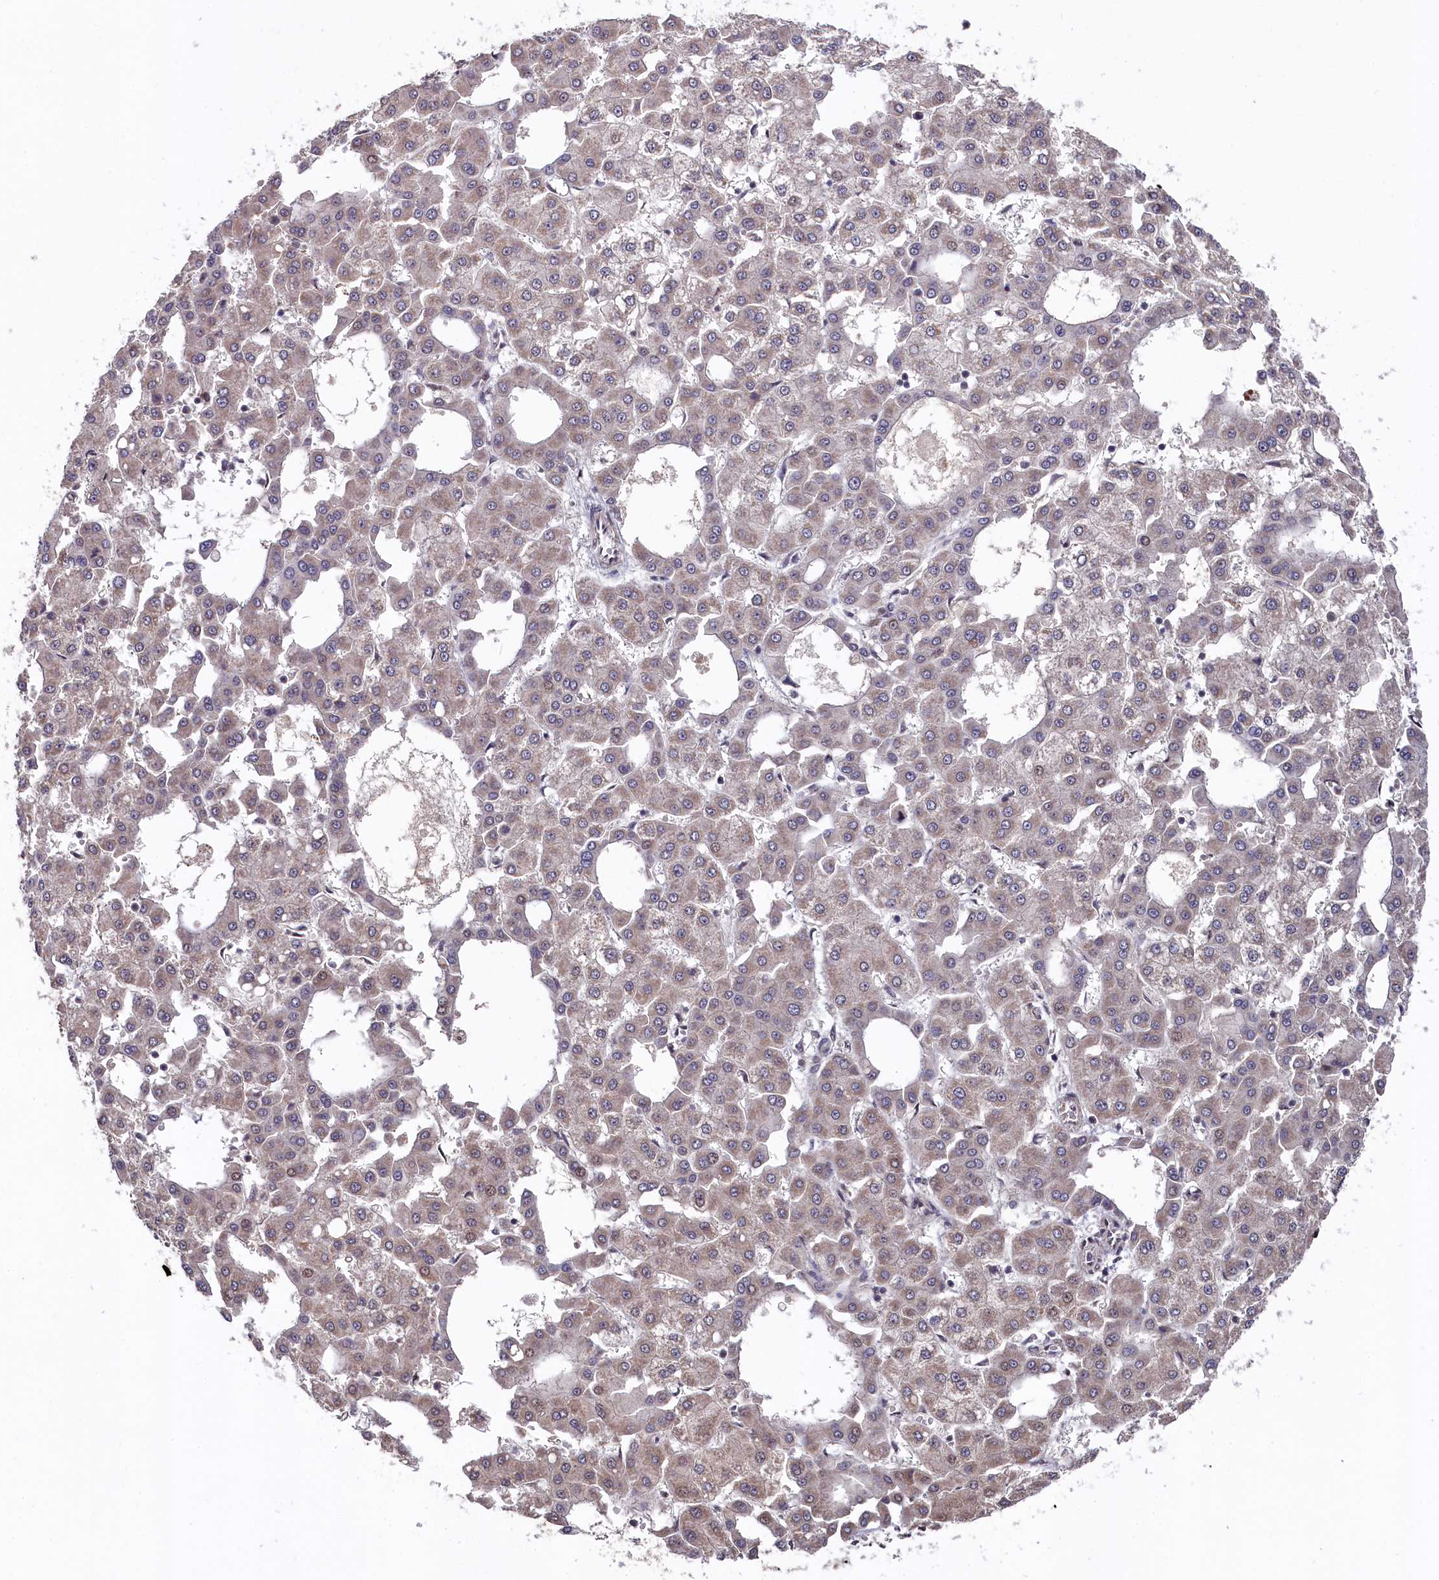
{"staining": {"intensity": "negative", "quantity": "none", "location": "none"}, "tissue": "liver cancer", "cell_type": "Tumor cells", "image_type": "cancer", "snomed": [{"axis": "morphology", "description": "Carcinoma, Hepatocellular, NOS"}, {"axis": "topography", "description": "Liver"}], "caption": "A photomicrograph of human liver cancer is negative for staining in tumor cells.", "gene": "CLPX", "patient": {"sex": "male", "age": 47}}